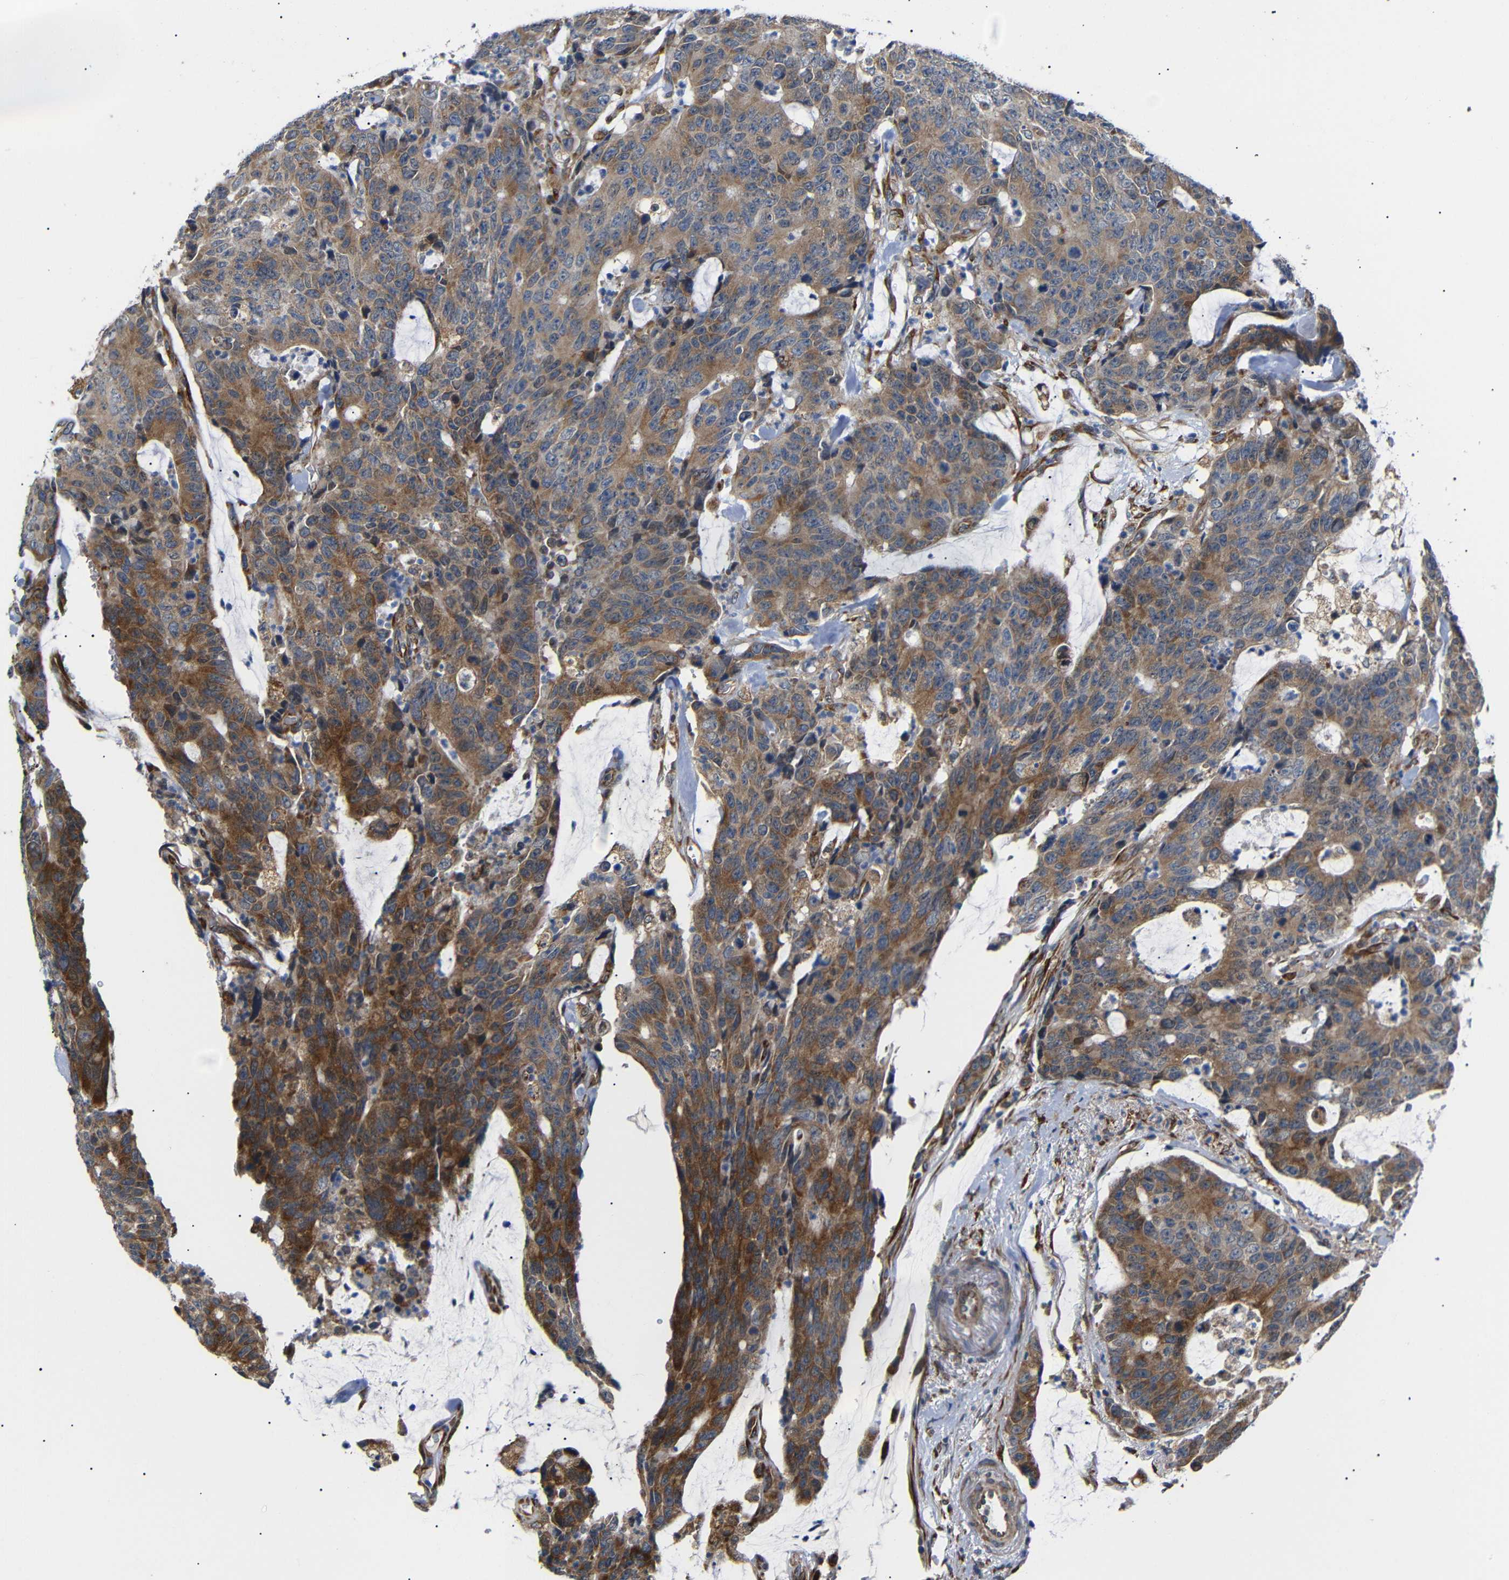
{"staining": {"intensity": "moderate", "quantity": ">75%", "location": "cytoplasmic/membranous"}, "tissue": "colorectal cancer", "cell_type": "Tumor cells", "image_type": "cancer", "snomed": [{"axis": "morphology", "description": "Adenocarcinoma, NOS"}, {"axis": "topography", "description": "Colon"}], "caption": "A brown stain highlights moderate cytoplasmic/membranous expression of a protein in human colorectal cancer (adenocarcinoma) tumor cells.", "gene": "KANK4", "patient": {"sex": "female", "age": 86}}